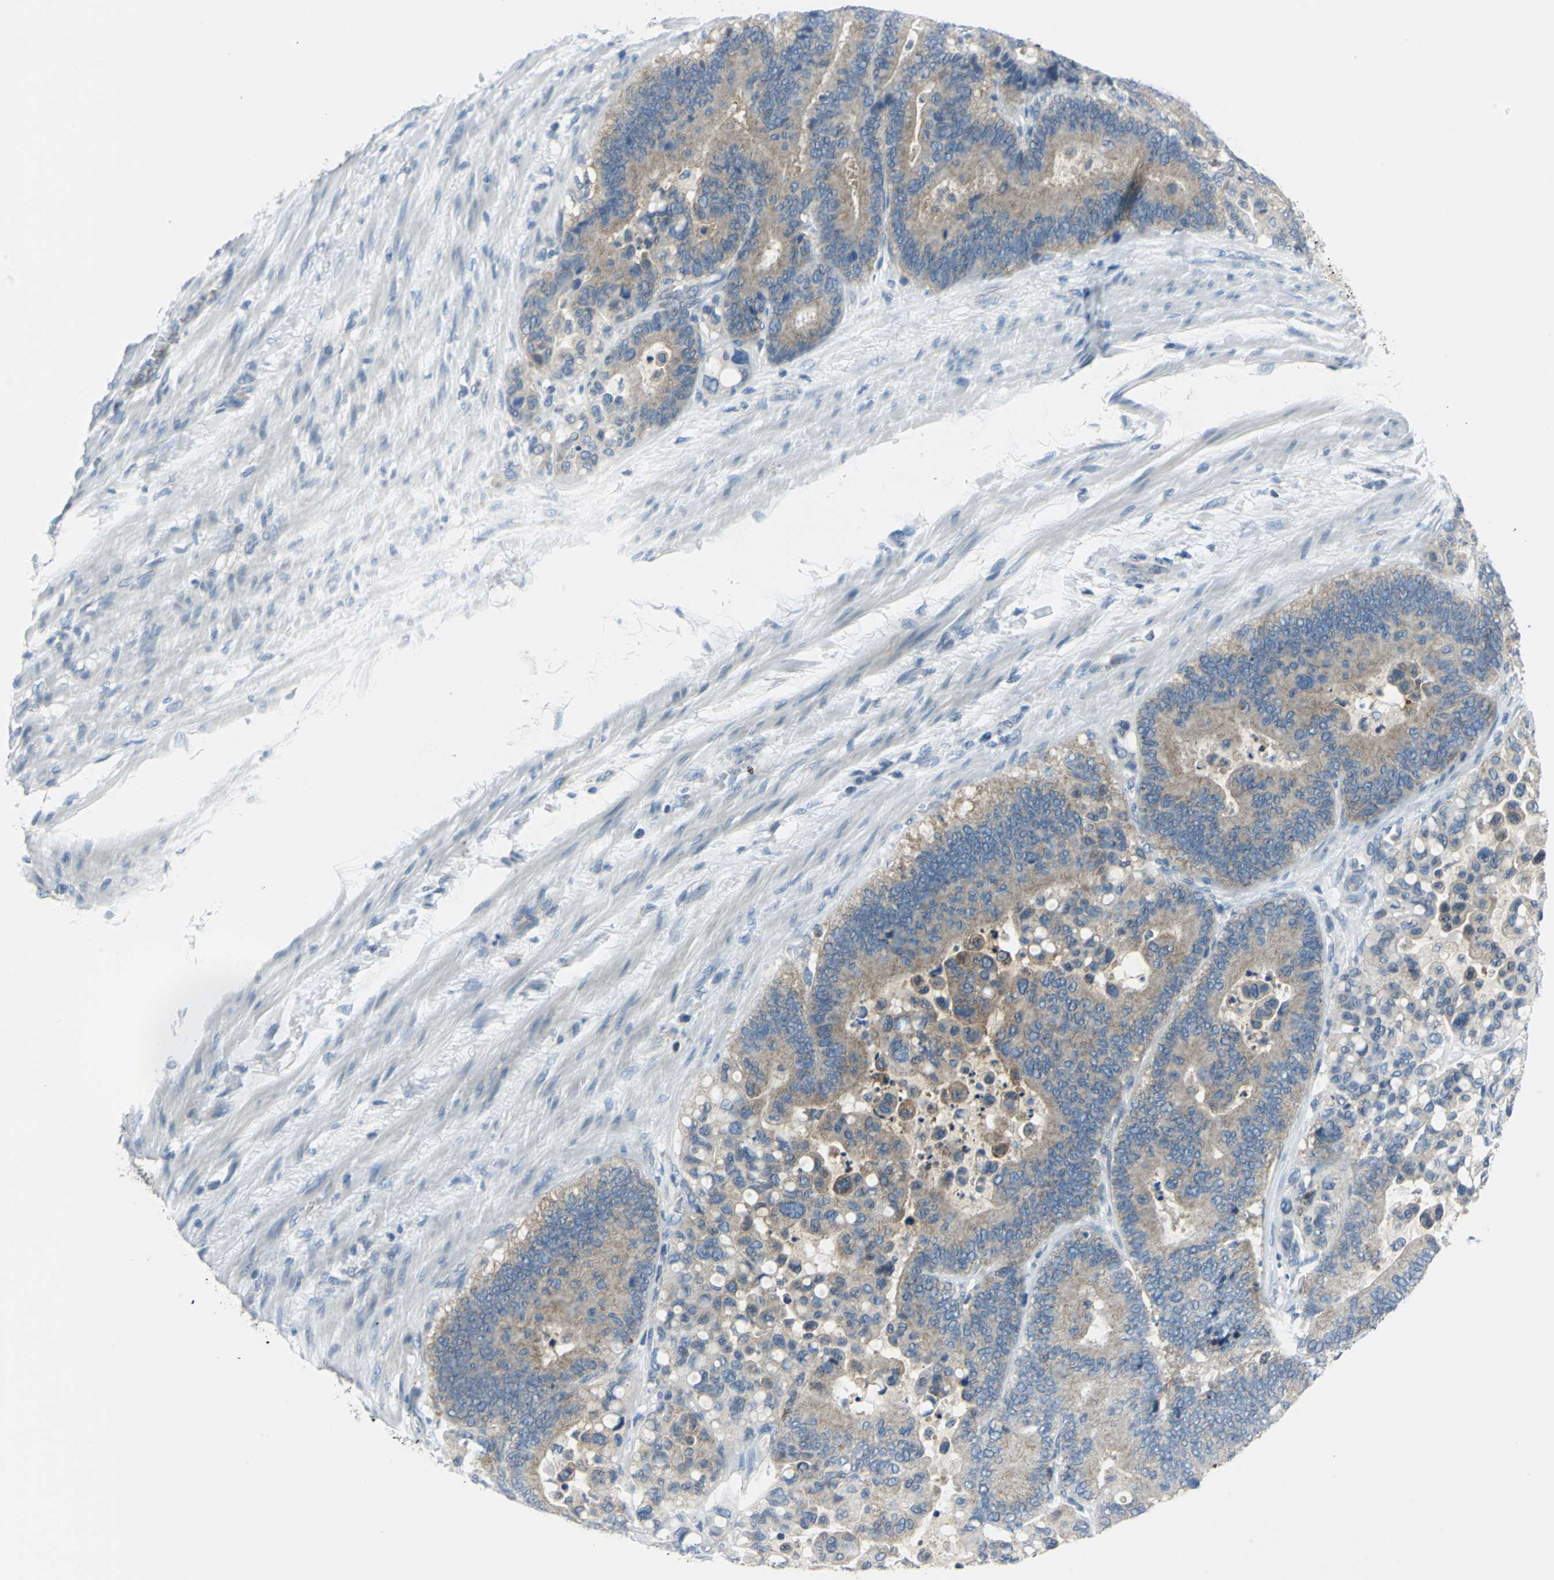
{"staining": {"intensity": "weak", "quantity": ">75%", "location": "cytoplasmic/membranous"}, "tissue": "colorectal cancer", "cell_type": "Tumor cells", "image_type": "cancer", "snomed": [{"axis": "morphology", "description": "Normal tissue, NOS"}, {"axis": "morphology", "description": "Adenocarcinoma, NOS"}, {"axis": "topography", "description": "Colon"}], "caption": "IHC image of adenocarcinoma (colorectal) stained for a protein (brown), which displays low levels of weak cytoplasmic/membranous positivity in approximately >75% of tumor cells.", "gene": "ALDOA", "patient": {"sex": "male", "age": 82}}